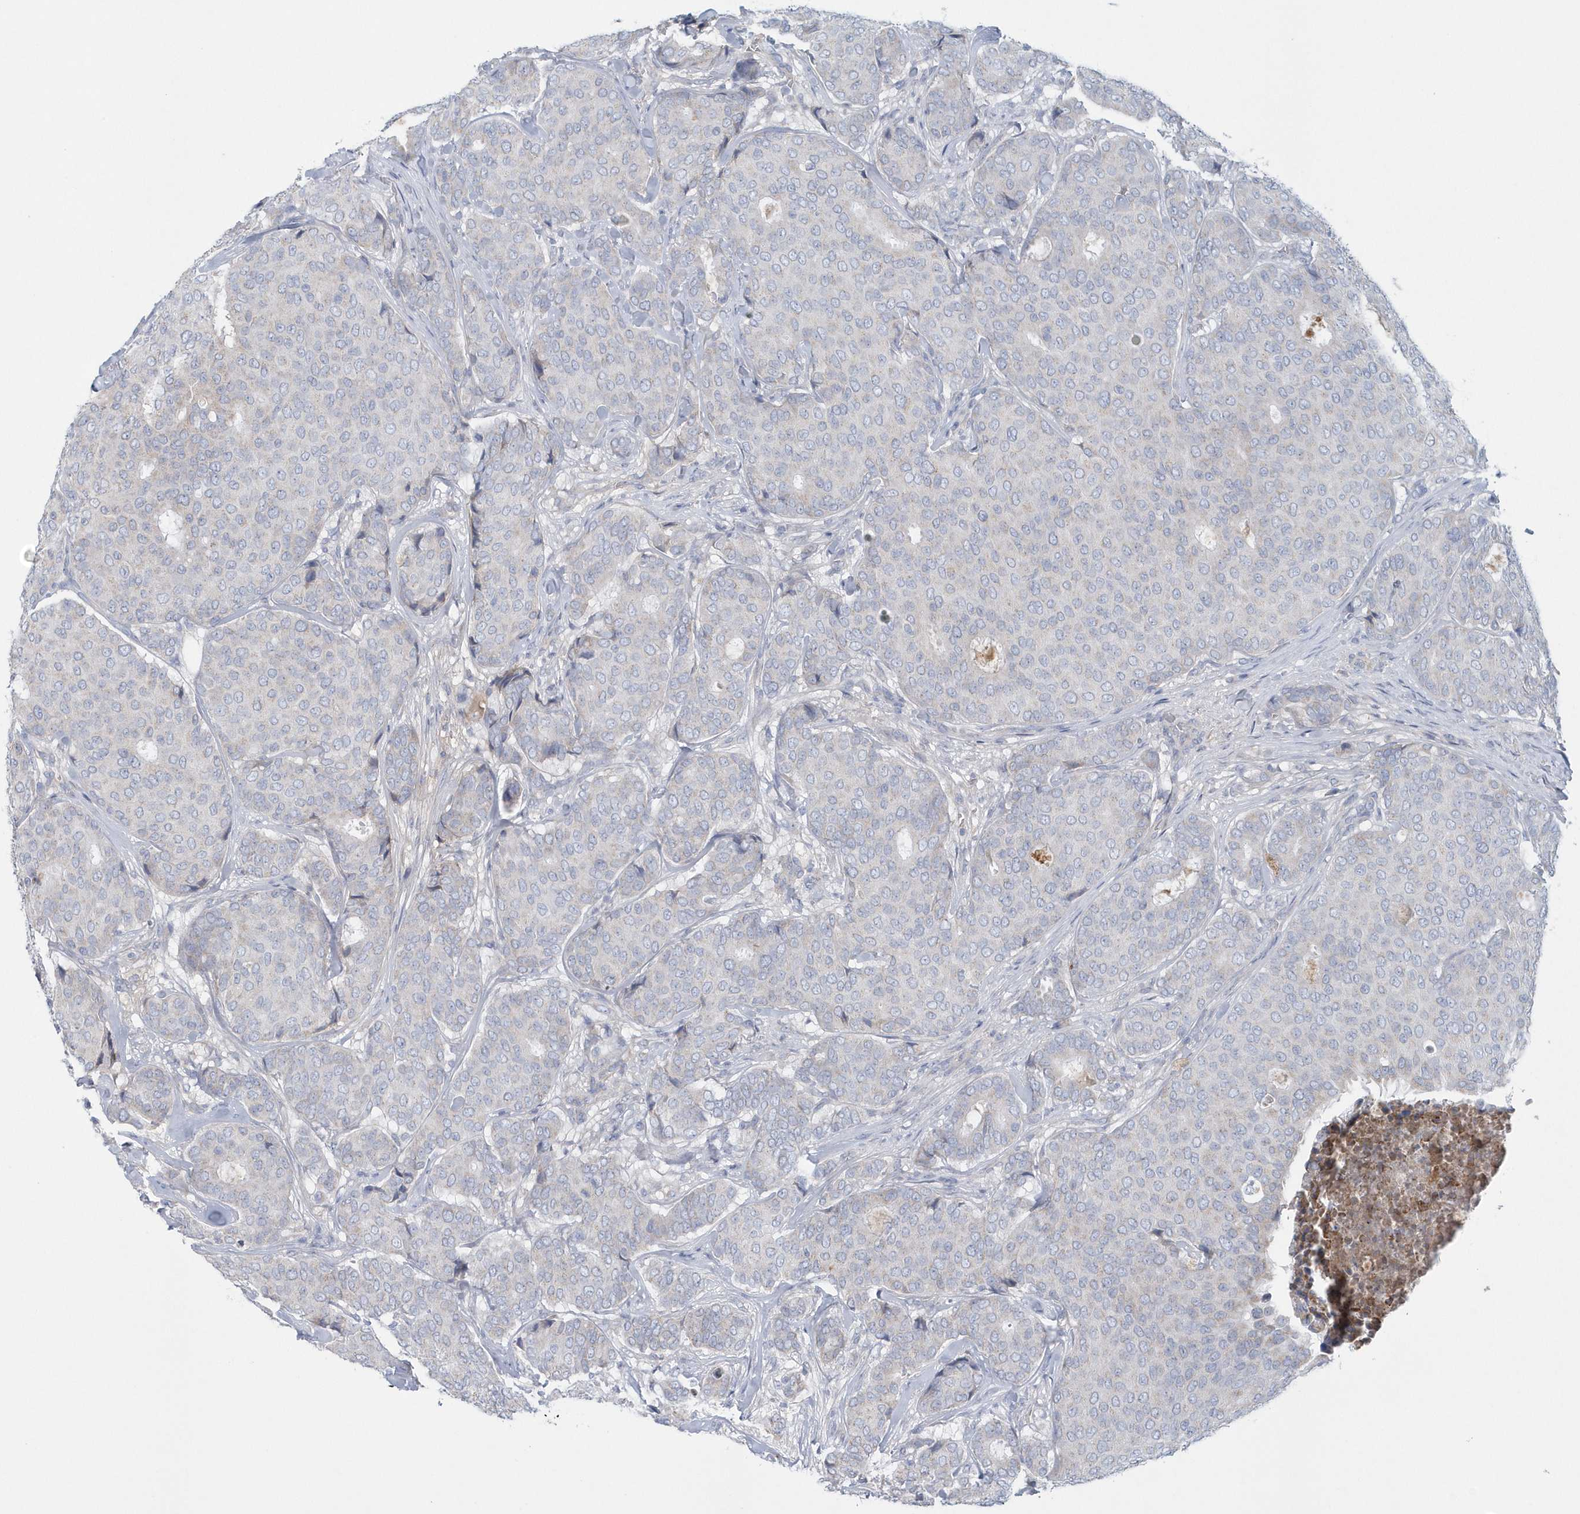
{"staining": {"intensity": "negative", "quantity": "none", "location": "none"}, "tissue": "breast cancer", "cell_type": "Tumor cells", "image_type": "cancer", "snomed": [{"axis": "morphology", "description": "Duct carcinoma"}, {"axis": "topography", "description": "Breast"}], "caption": "Tumor cells show no significant positivity in breast invasive ductal carcinoma.", "gene": "SPATA18", "patient": {"sex": "female", "age": 75}}